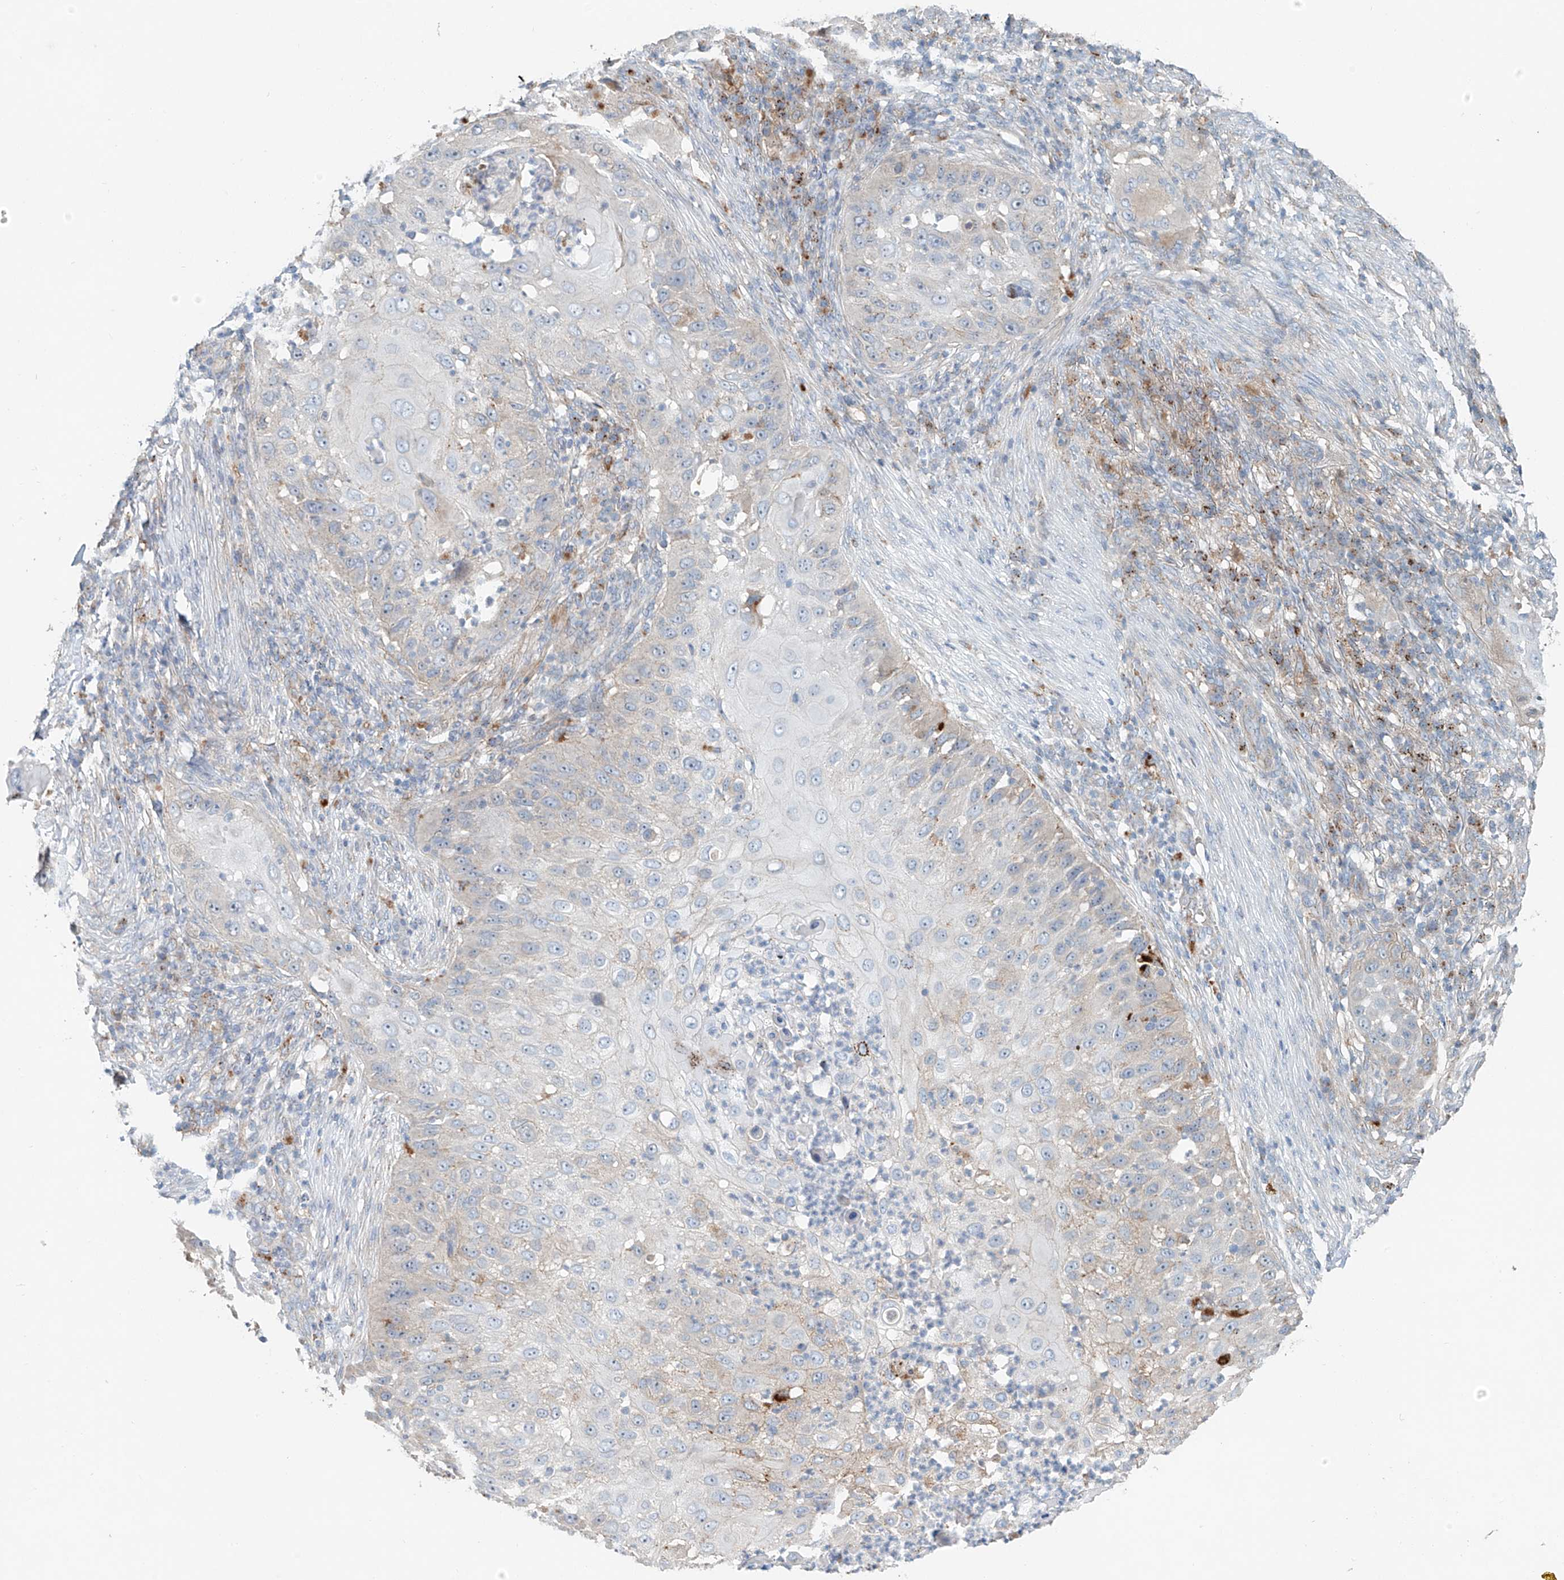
{"staining": {"intensity": "weak", "quantity": "<25%", "location": "cytoplasmic/membranous"}, "tissue": "skin cancer", "cell_type": "Tumor cells", "image_type": "cancer", "snomed": [{"axis": "morphology", "description": "Squamous cell carcinoma, NOS"}, {"axis": "topography", "description": "Skin"}], "caption": "DAB (3,3'-diaminobenzidine) immunohistochemical staining of human squamous cell carcinoma (skin) exhibits no significant staining in tumor cells. (DAB (3,3'-diaminobenzidine) IHC, high magnification).", "gene": "TRIM47", "patient": {"sex": "female", "age": 44}}